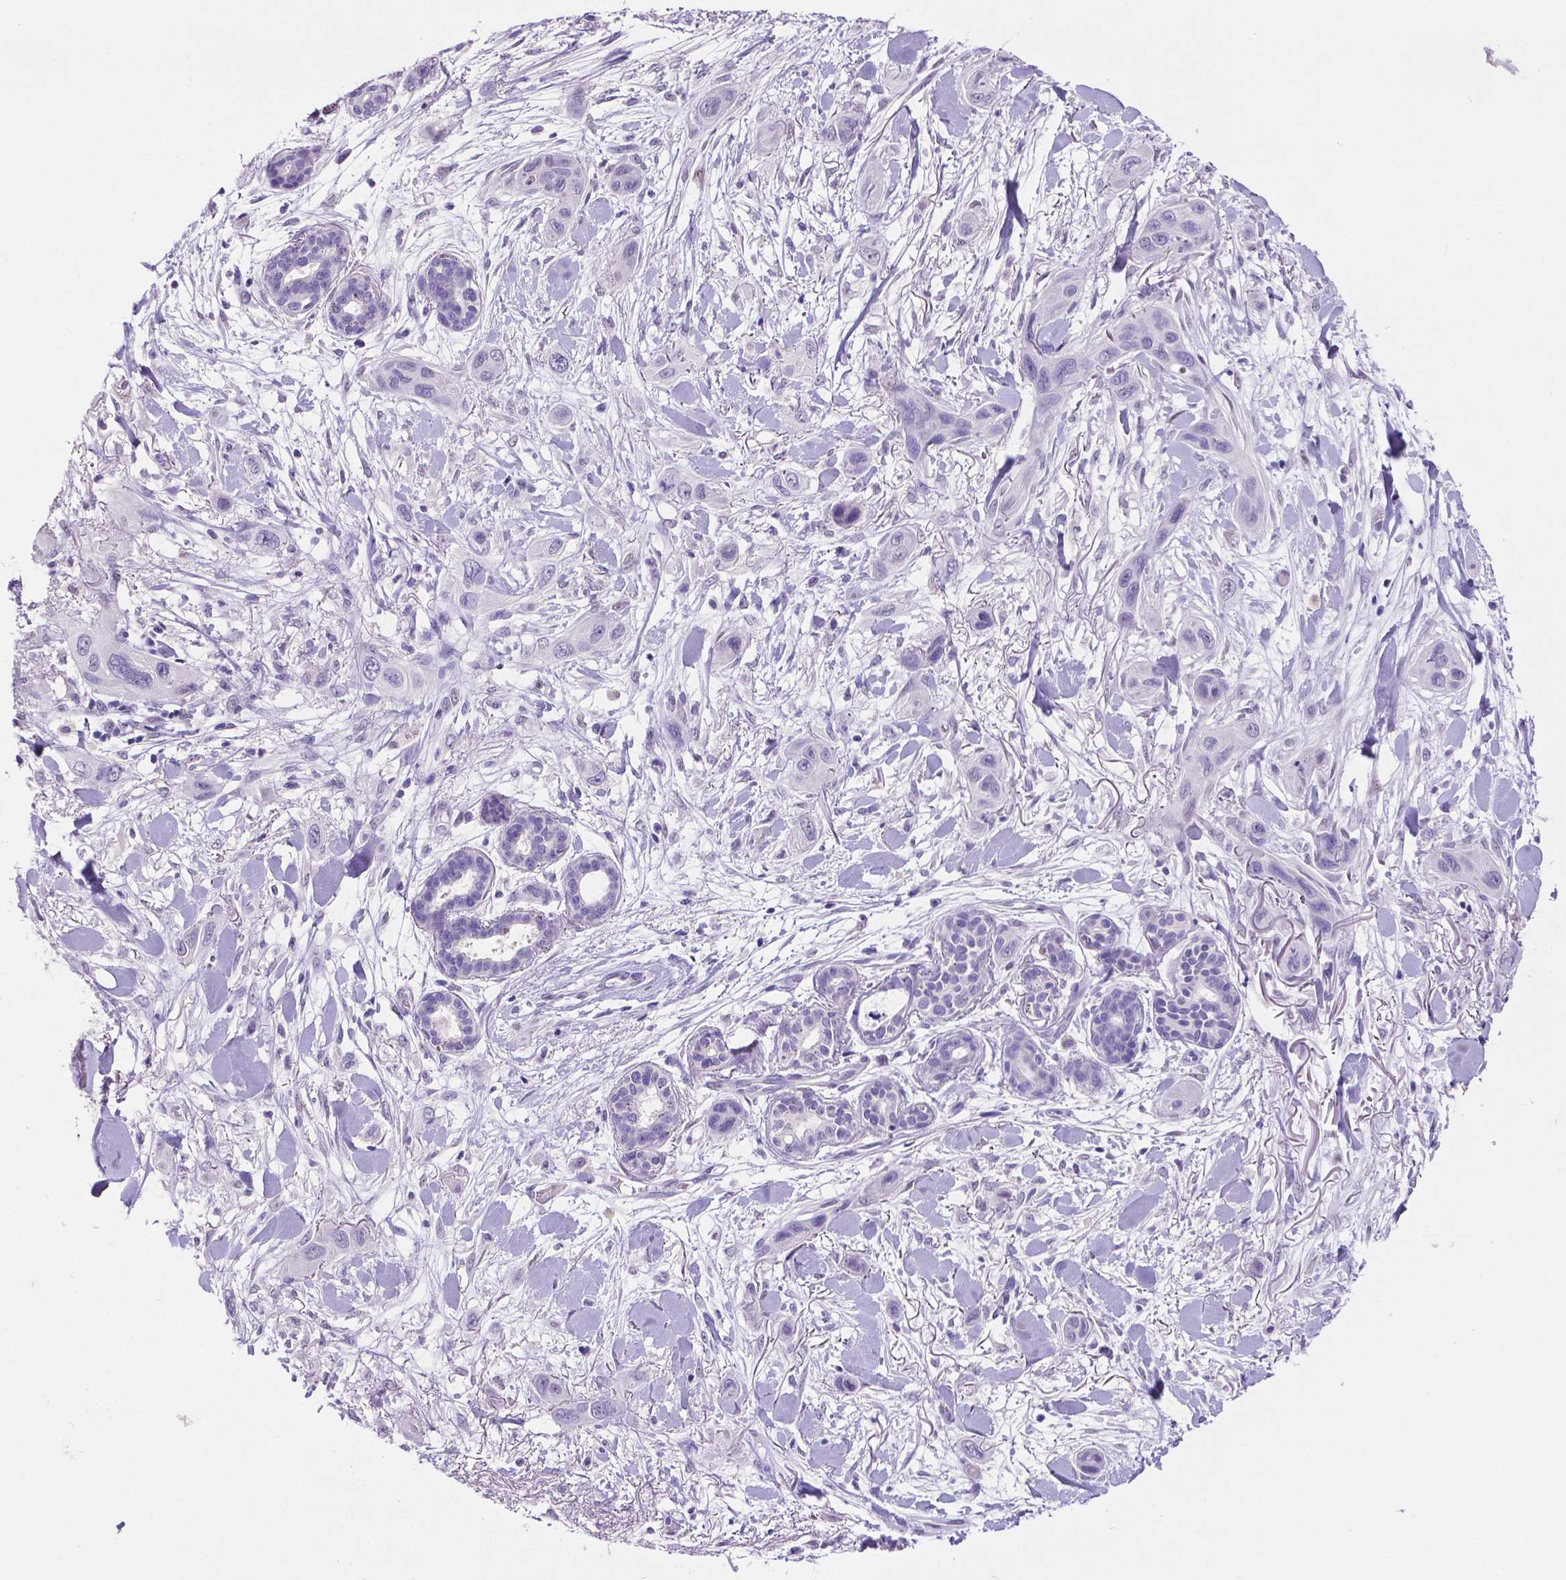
{"staining": {"intensity": "negative", "quantity": "none", "location": "none"}, "tissue": "skin cancer", "cell_type": "Tumor cells", "image_type": "cancer", "snomed": [{"axis": "morphology", "description": "Squamous cell carcinoma, NOS"}, {"axis": "topography", "description": "Skin"}], "caption": "Tumor cells are negative for protein expression in human skin cancer.", "gene": "SATB2", "patient": {"sex": "male", "age": 79}}